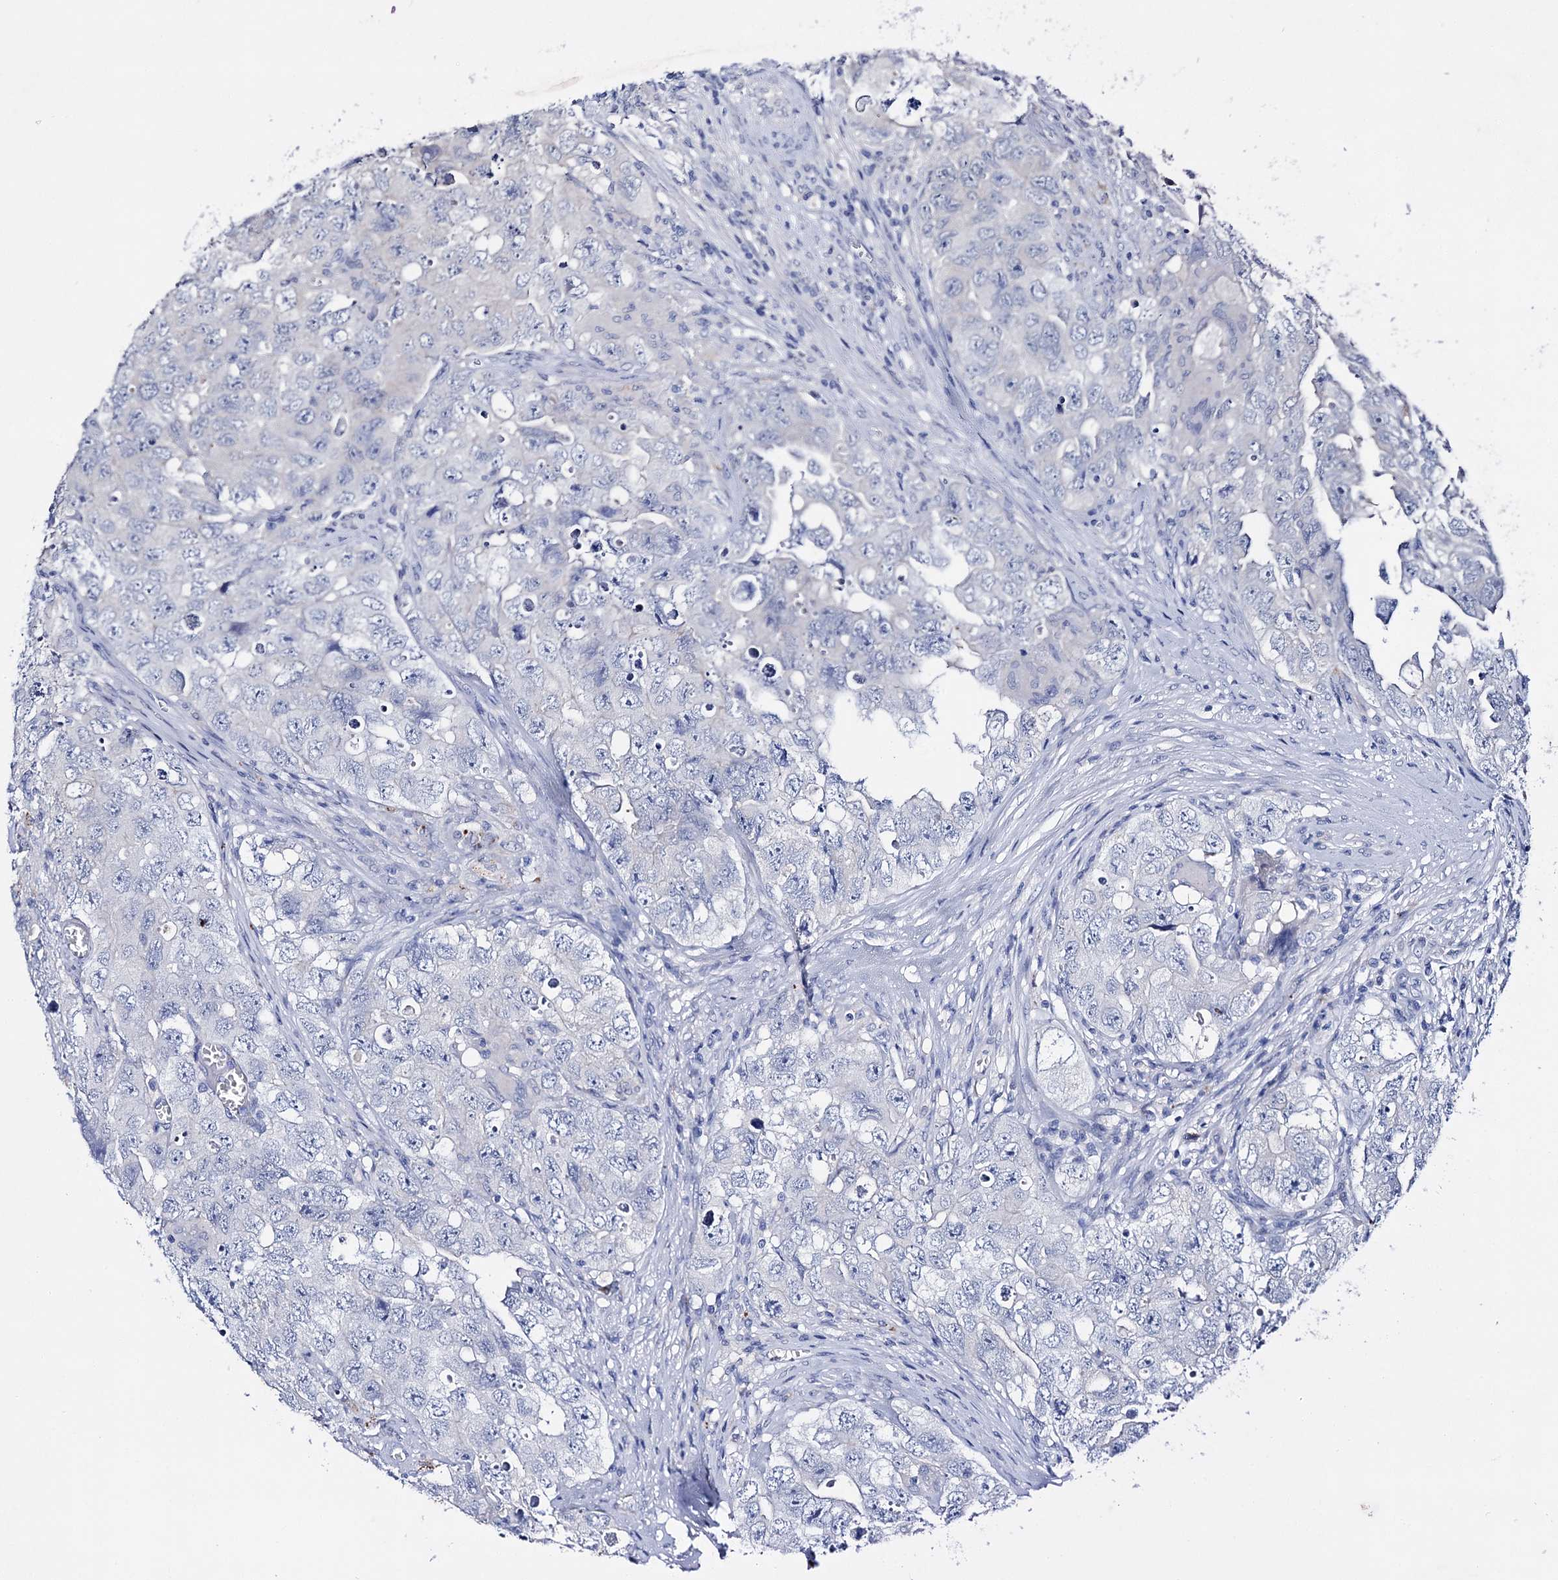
{"staining": {"intensity": "negative", "quantity": "none", "location": "none"}, "tissue": "testis cancer", "cell_type": "Tumor cells", "image_type": "cancer", "snomed": [{"axis": "morphology", "description": "Seminoma, NOS"}, {"axis": "morphology", "description": "Carcinoma, Embryonal, NOS"}, {"axis": "topography", "description": "Testis"}], "caption": "Micrograph shows no protein staining in tumor cells of testis seminoma tissue.", "gene": "LYZL4", "patient": {"sex": "male", "age": 43}}